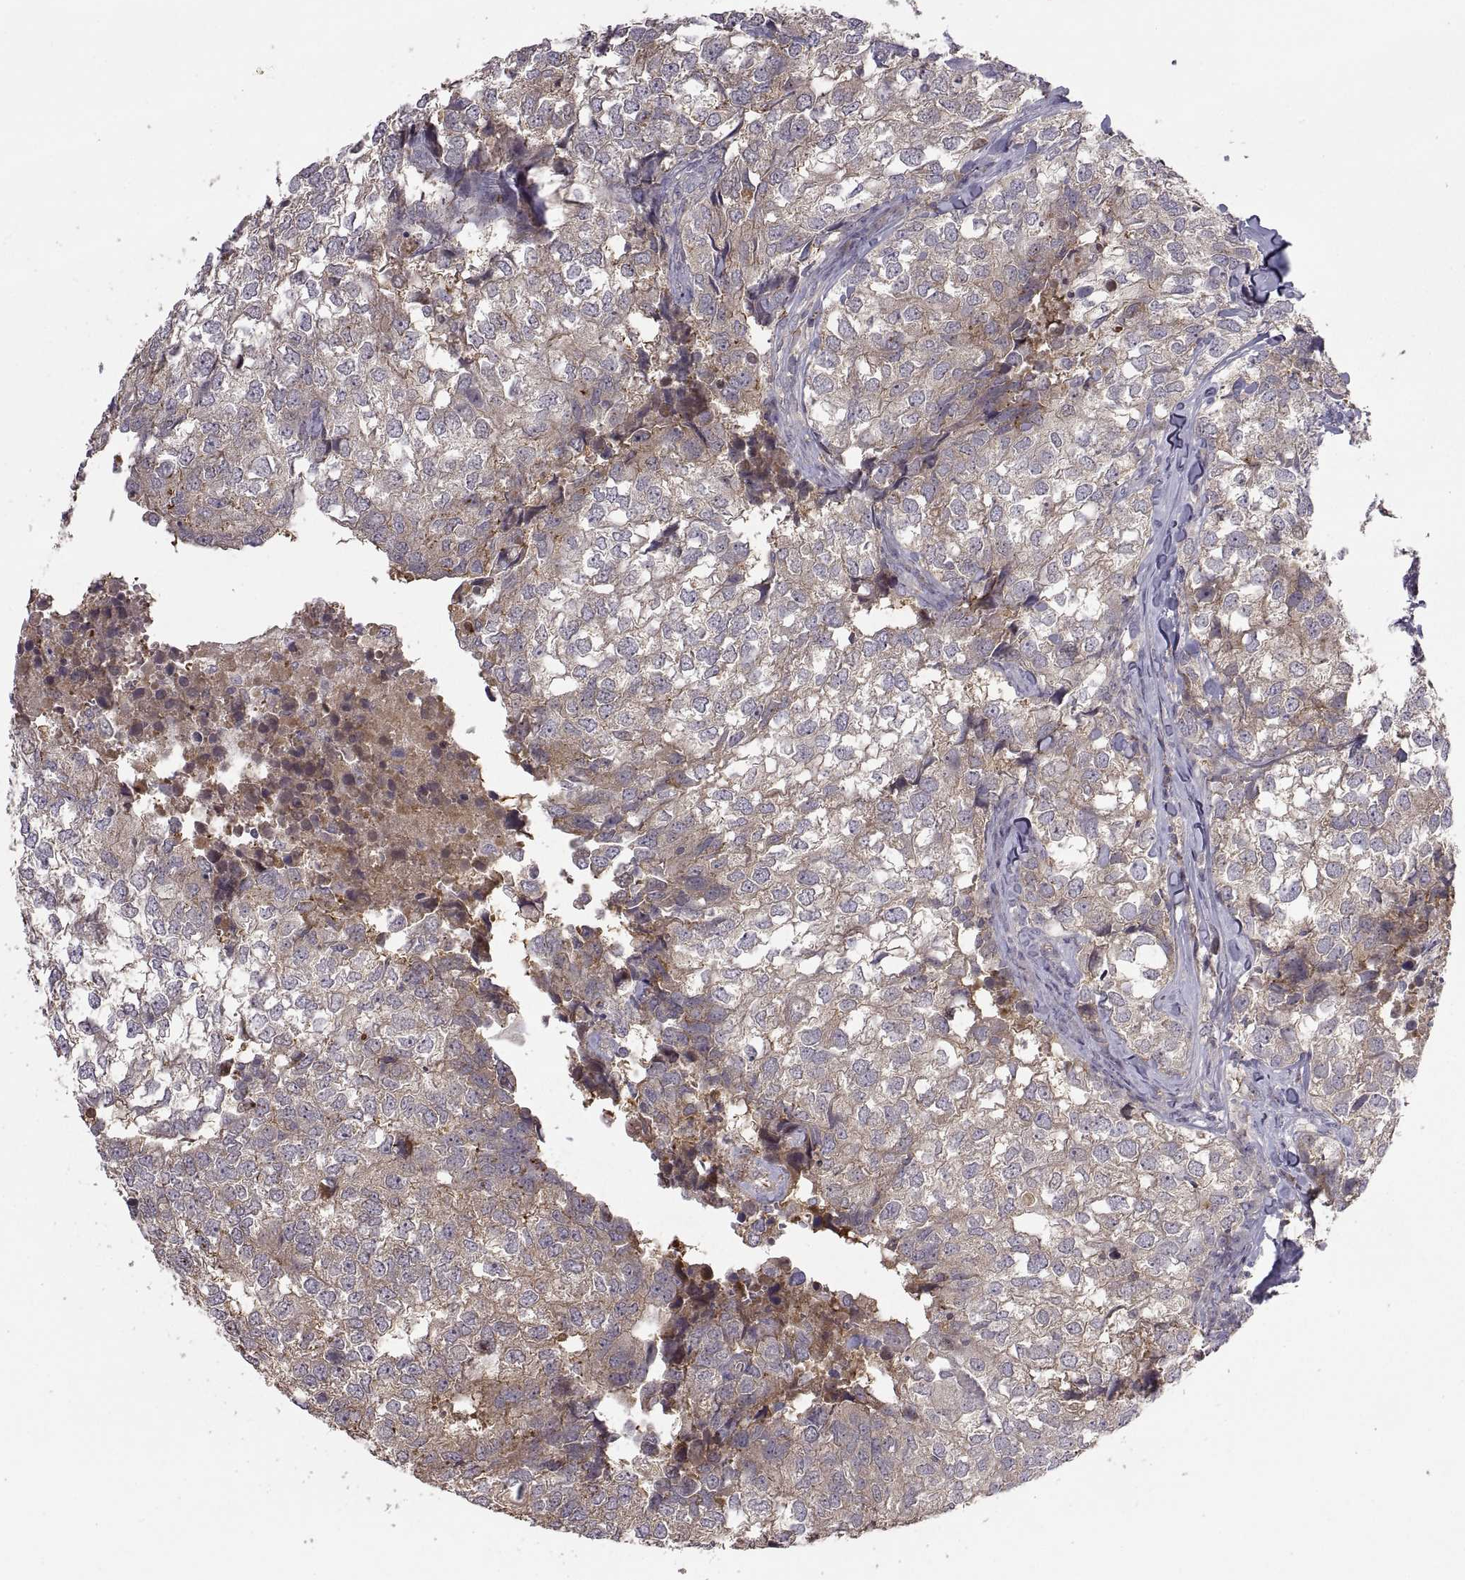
{"staining": {"intensity": "weak", "quantity": "<25%", "location": "cytoplasmic/membranous"}, "tissue": "breast cancer", "cell_type": "Tumor cells", "image_type": "cancer", "snomed": [{"axis": "morphology", "description": "Duct carcinoma"}, {"axis": "topography", "description": "Breast"}], "caption": "Image shows no protein staining in tumor cells of breast cancer tissue.", "gene": "NMNAT2", "patient": {"sex": "female", "age": 30}}